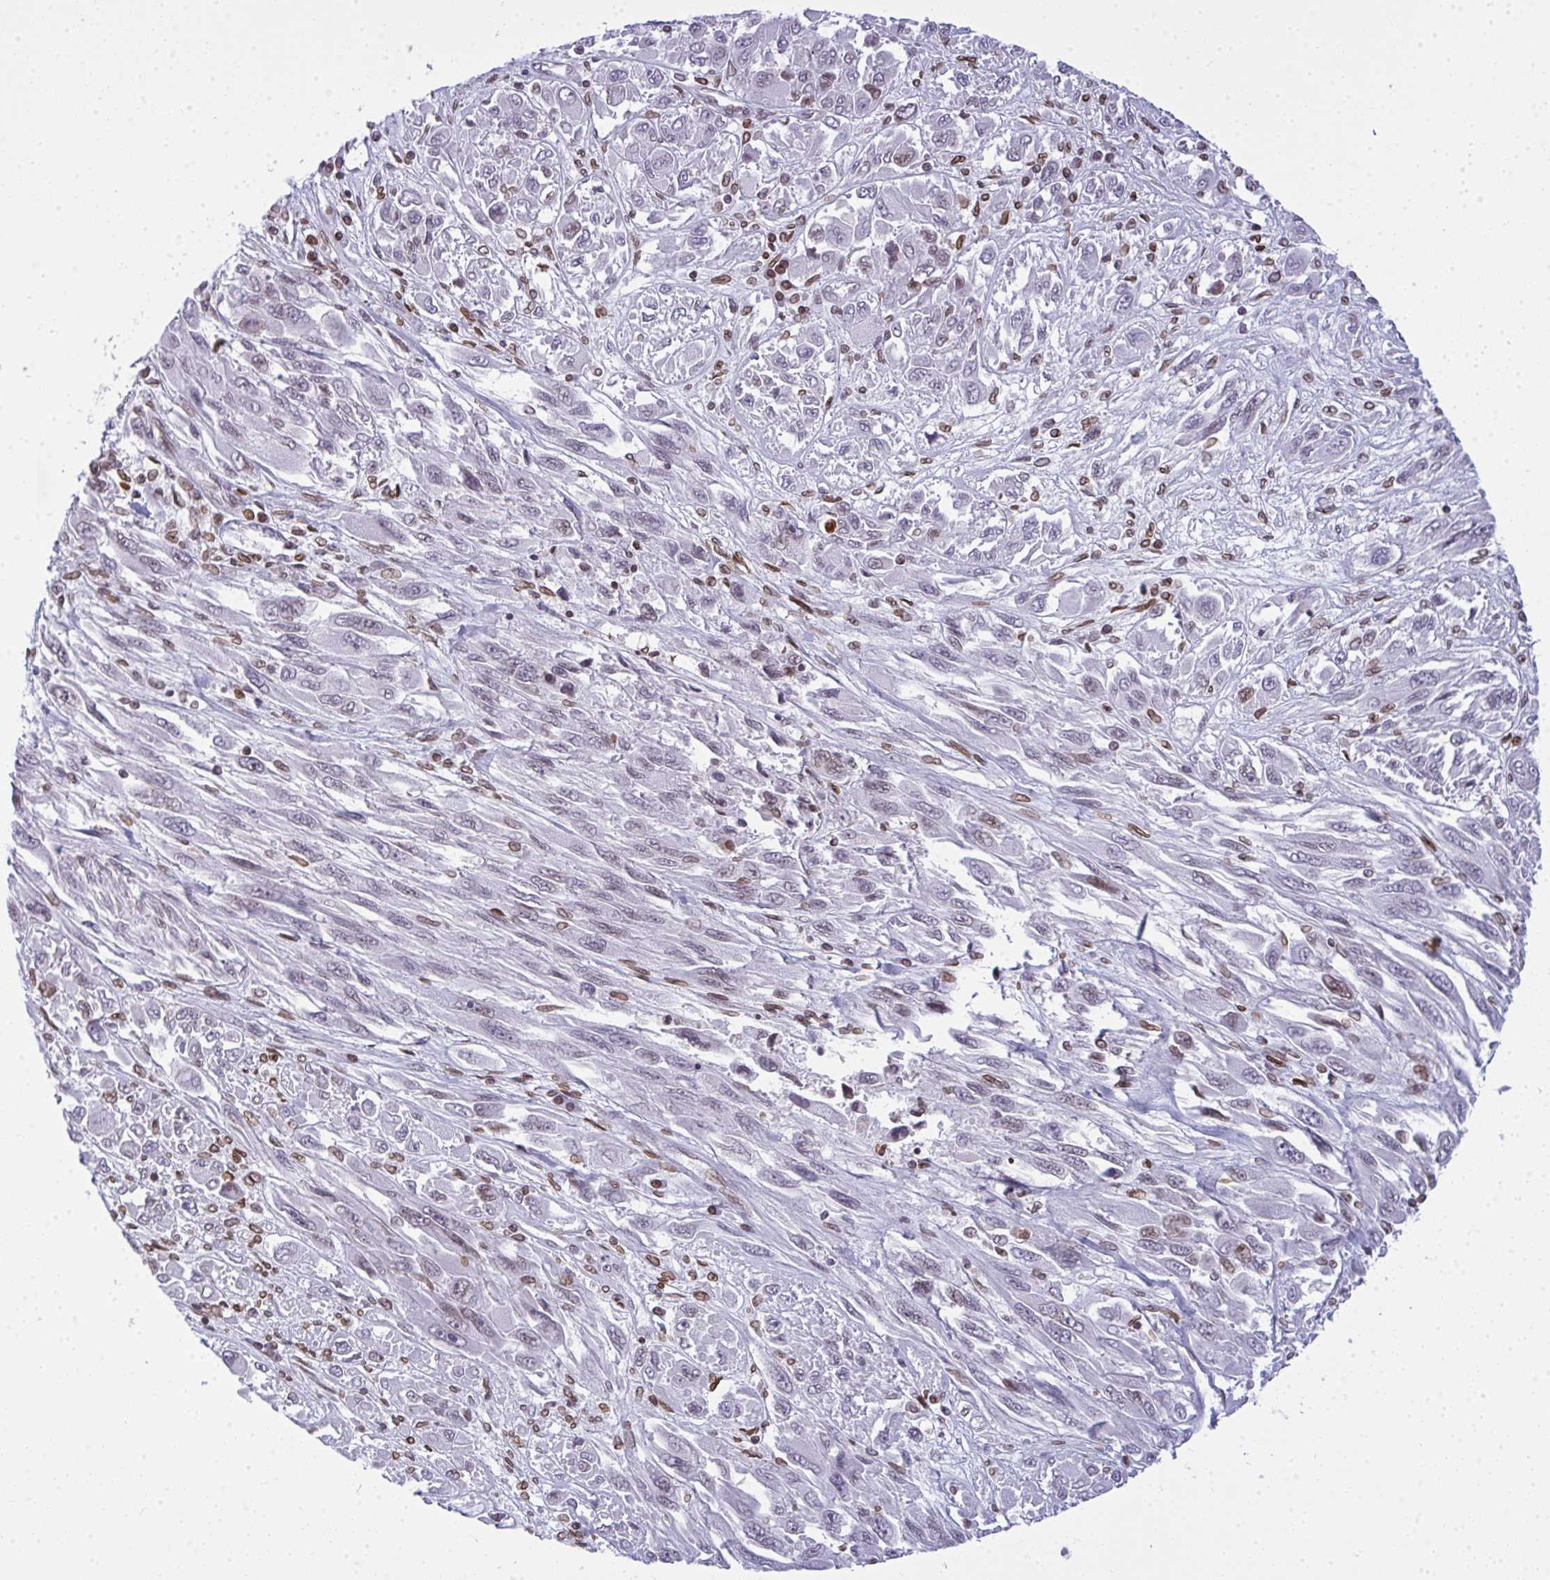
{"staining": {"intensity": "negative", "quantity": "none", "location": "none"}, "tissue": "melanoma", "cell_type": "Tumor cells", "image_type": "cancer", "snomed": [{"axis": "morphology", "description": "Malignant melanoma, NOS"}, {"axis": "topography", "description": "Skin"}], "caption": "Melanoma stained for a protein using immunohistochemistry (IHC) exhibits no staining tumor cells.", "gene": "LMNB2", "patient": {"sex": "female", "age": 91}}